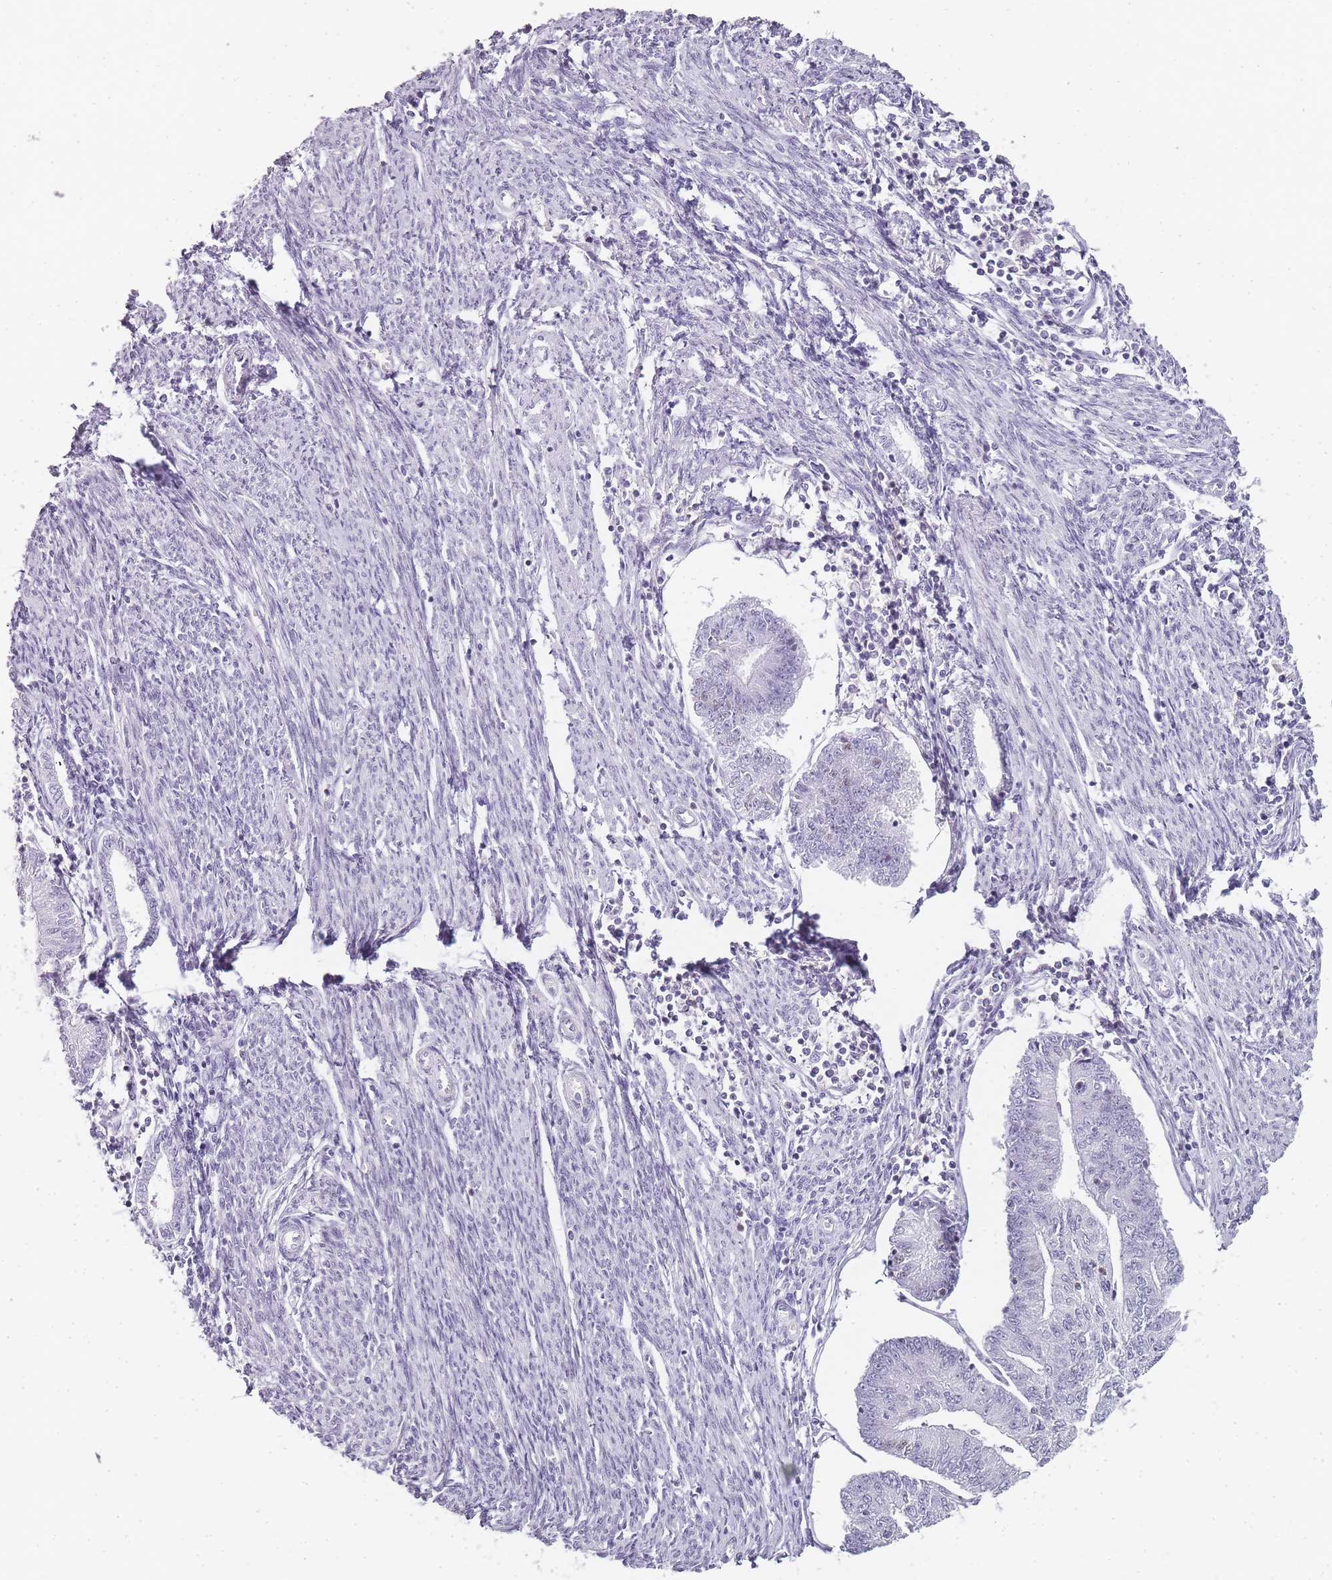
{"staining": {"intensity": "negative", "quantity": "none", "location": "none"}, "tissue": "endometrial cancer", "cell_type": "Tumor cells", "image_type": "cancer", "snomed": [{"axis": "morphology", "description": "Adenocarcinoma, NOS"}, {"axis": "topography", "description": "Endometrium"}], "caption": "DAB (3,3'-diaminobenzidine) immunohistochemical staining of human endometrial cancer (adenocarcinoma) reveals no significant positivity in tumor cells.", "gene": "JAKMIP1", "patient": {"sex": "female", "age": 56}}